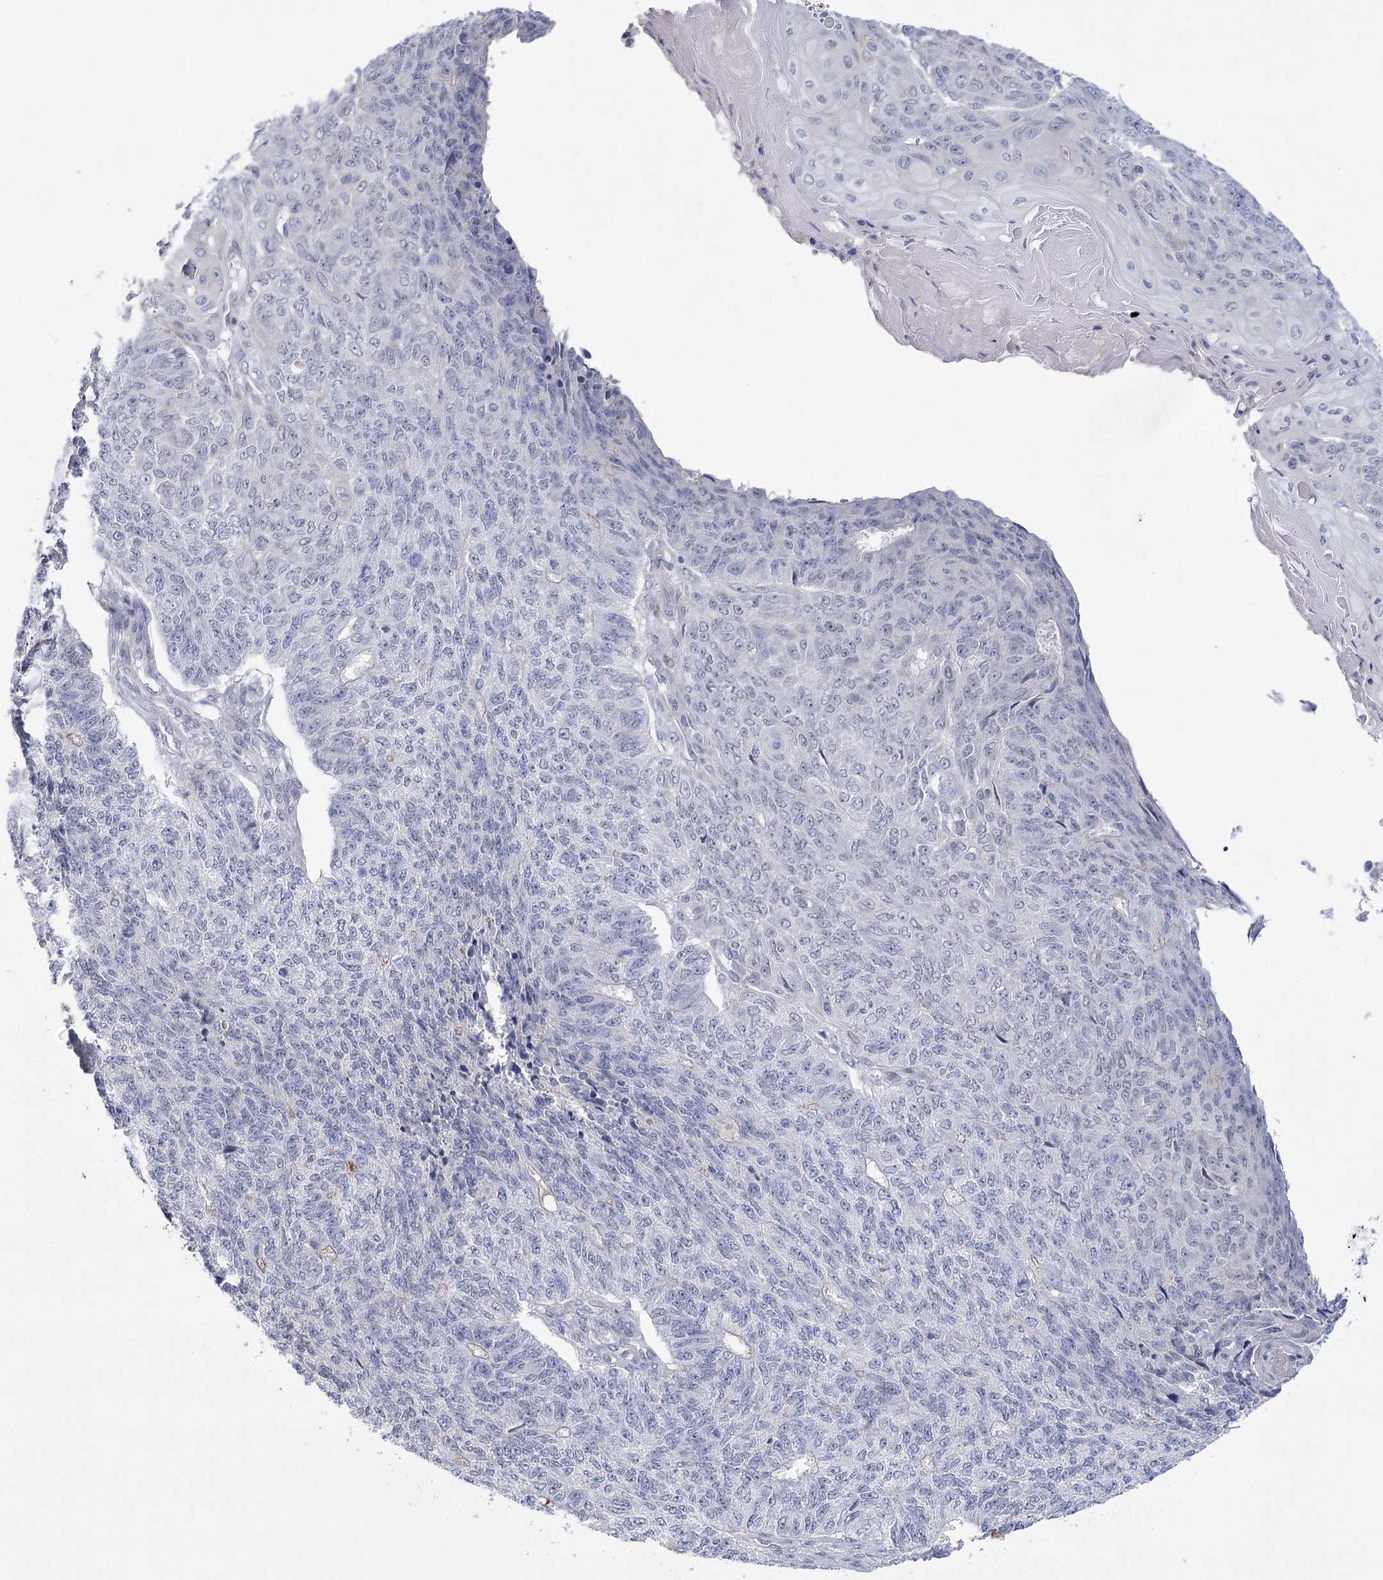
{"staining": {"intensity": "negative", "quantity": "none", "location": "none"}, "tissue": "endometrial cancer", "cell_type": "Tumor cells", "image_type": "cancer", "snomed": [{"axis": "morphology", "description": "Adenocarcinoma, NOS"}, {"axis": "topography", "description": "Endometrium"}], "caption": "Human adenocarcinoma (endometrial) stained for a protein using IHC demonstrates no expression in tumor cells.", "gene": "FAM76B", "patient": {"sex": "female", "age": 32}}